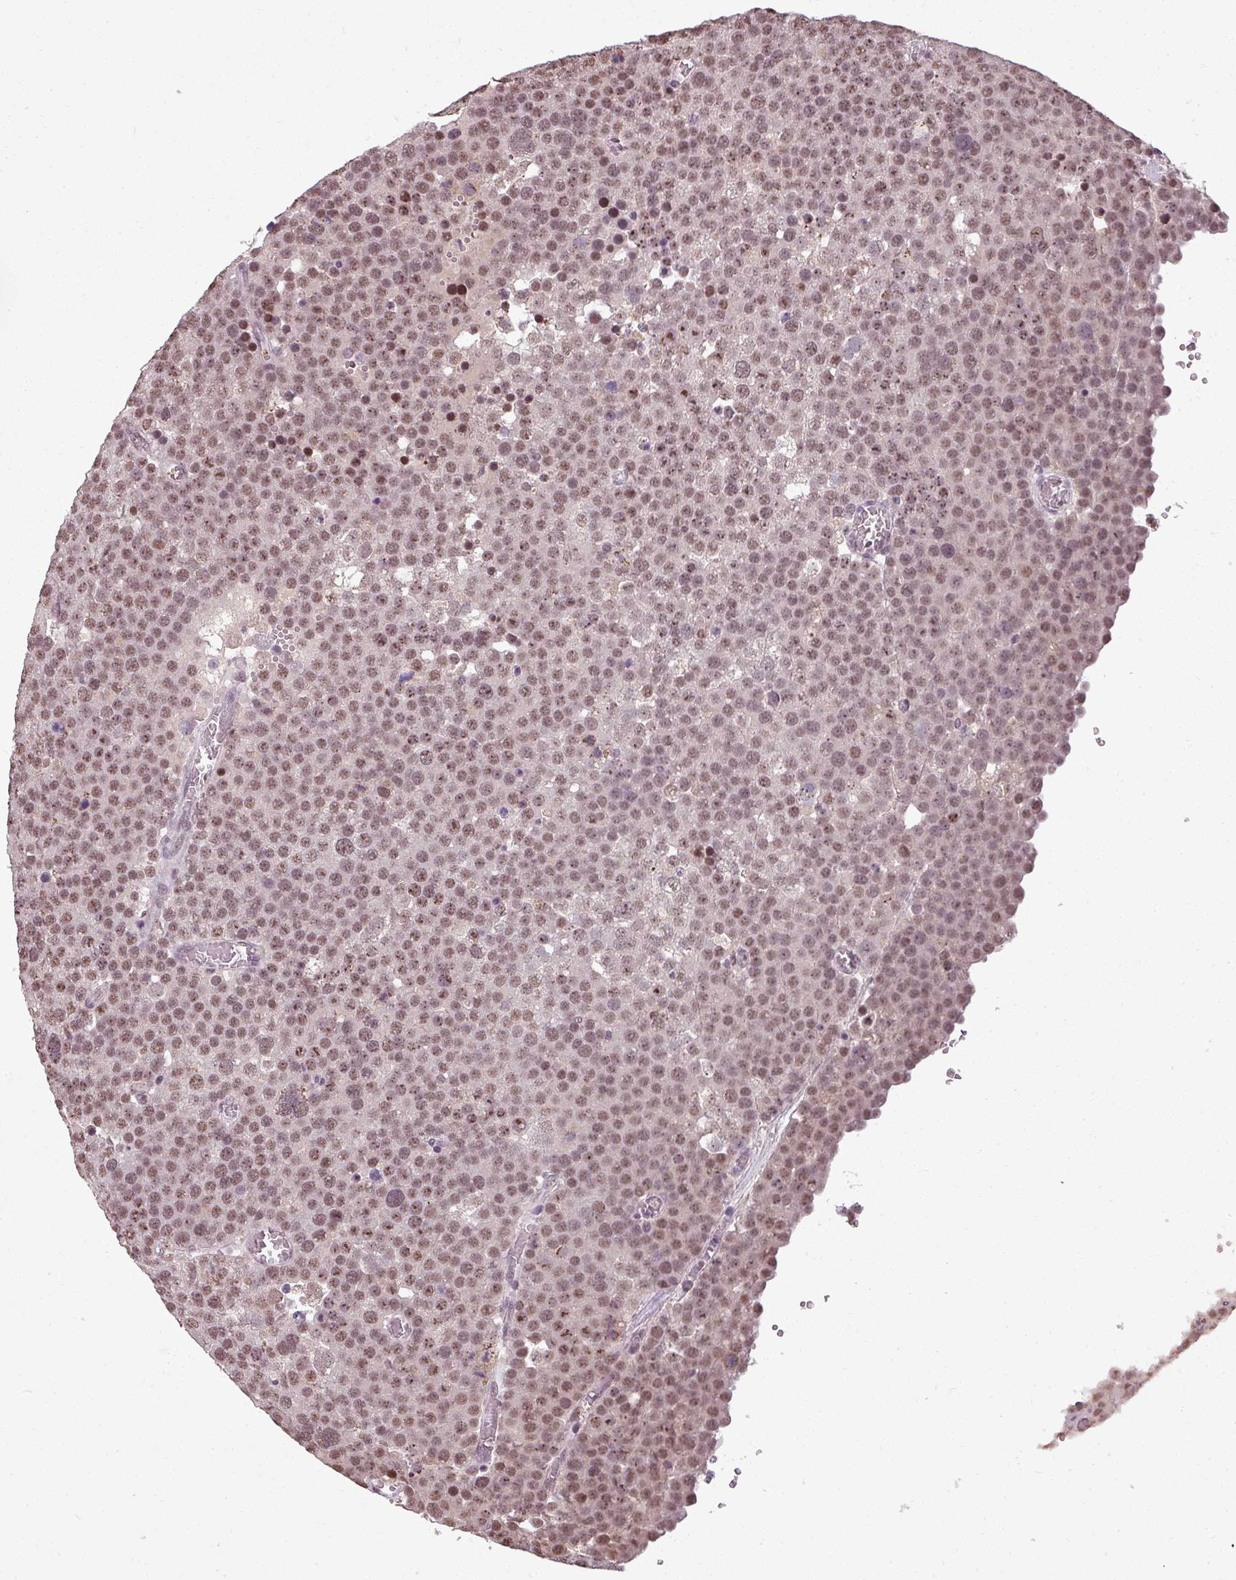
{"staining": {"intensity": "moderate", "quantity": ">75%", "location": "nuclear"}, "tissue": "testis cancer", "cell_type": "Tumor cells", "image_type": "cancer", "snomed": [{"axis": "morphology", "description": "Normal tissue, NOS"}, {"axis": "morphology", "description": "Seminoma, NOS"}, {"axis": "topography", "description": "Testis"}], "caption": "Seminoma (testis) stained for a protein (brown) demonstrates moderate nuclear positive positivity in about >75% of tumor cells.", "gene": "BCAS3", "patient": {"sex": "male", "age": 71}}